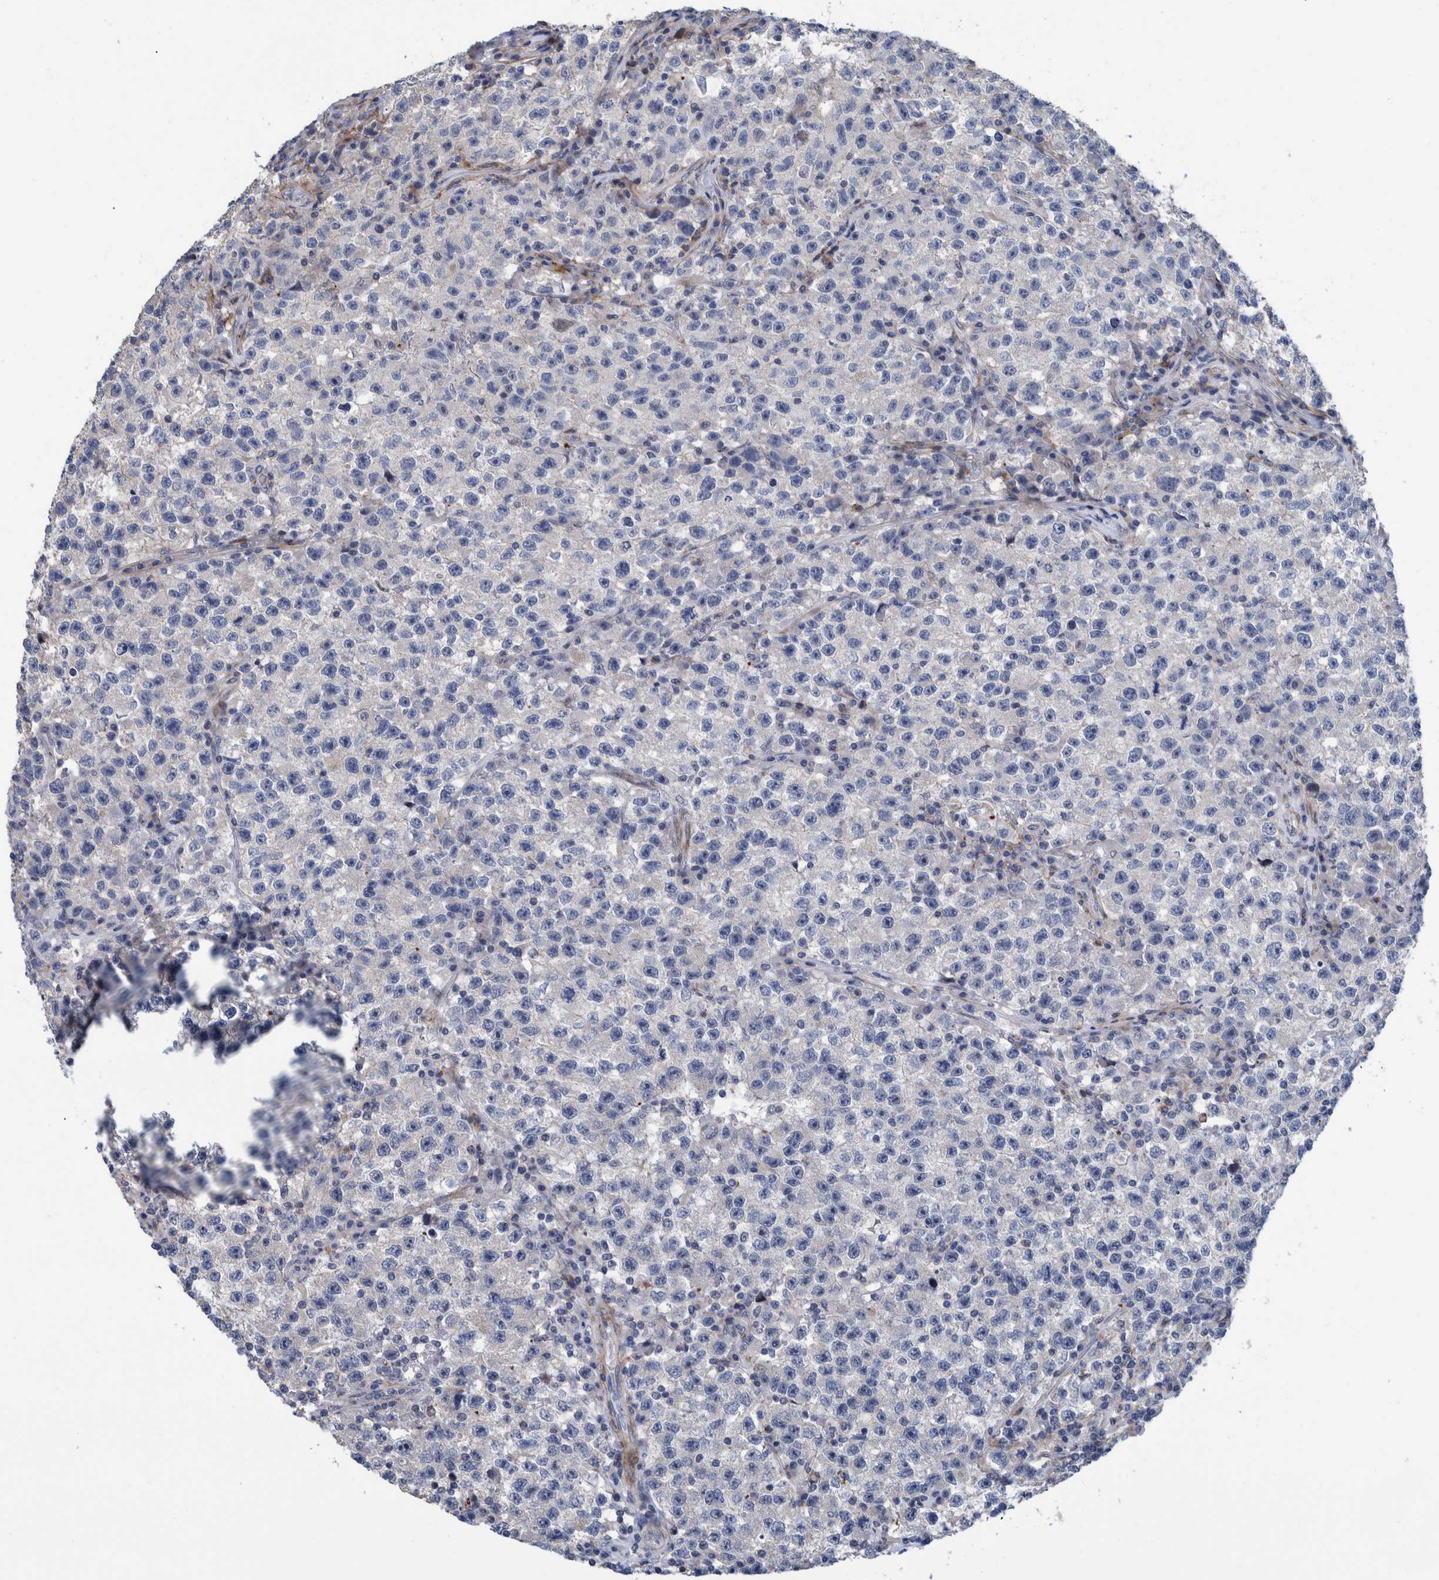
{"staining": {"intensity": "negative", "quantity": "none", "location": "none"}, "tissue": "testis cancer", "cell_type": "Tumor cells", "image_type": "cancer", "snomed": [{"axis": "morphology", "description": "Seminoma, NOS"}, {"axis": "topography", "description": "Testis"}], "caption": "This is a image of immunohistochemistry (IHC) staining of testis seminoma, which shows no expression in tumor cells. Nuclei are stained in blue.", "gene": "MKS1", "patient": {"sex": "male", "age": 22}}